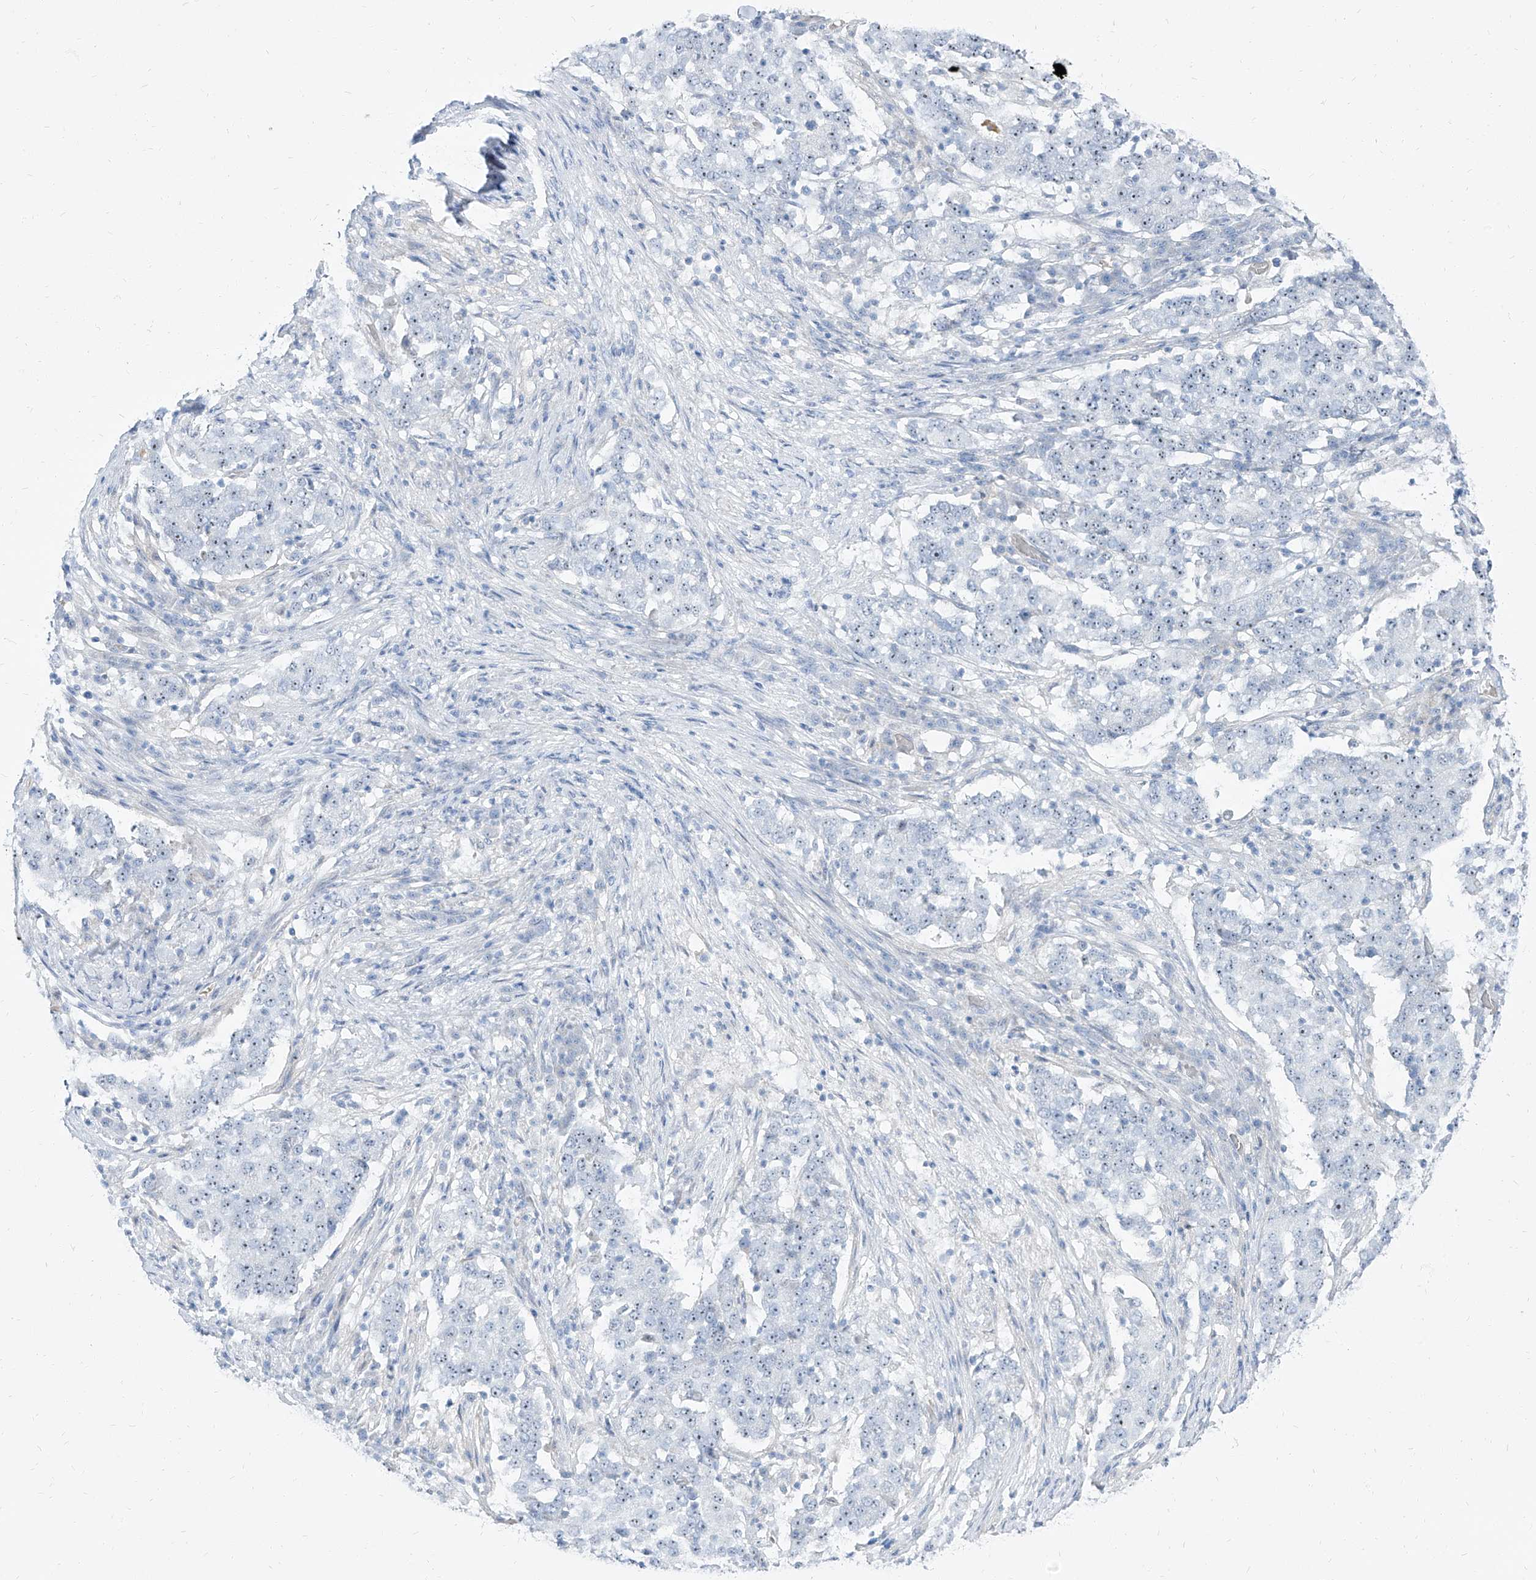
{"staining": {"intensity": "negative", "quantity": "none", "location": "none"}, "tissue": "stomach cancer", "cell_type": "Tumor cells", "image_type": "cancer", "snomed": [{"axis": "morphology", "description": "Adenocarcinoma, NOS"}, {"axis": "topography", "description": "Stomach"}], "caption": "High magnification brightfield microscopy of stomach cancer stained with DAB (brown) and counterstained with hematoxylin (blue): tumor cells show no significant expression.", "gene": "TXLNB", "patient": {"sex": "male", "age": 59}}